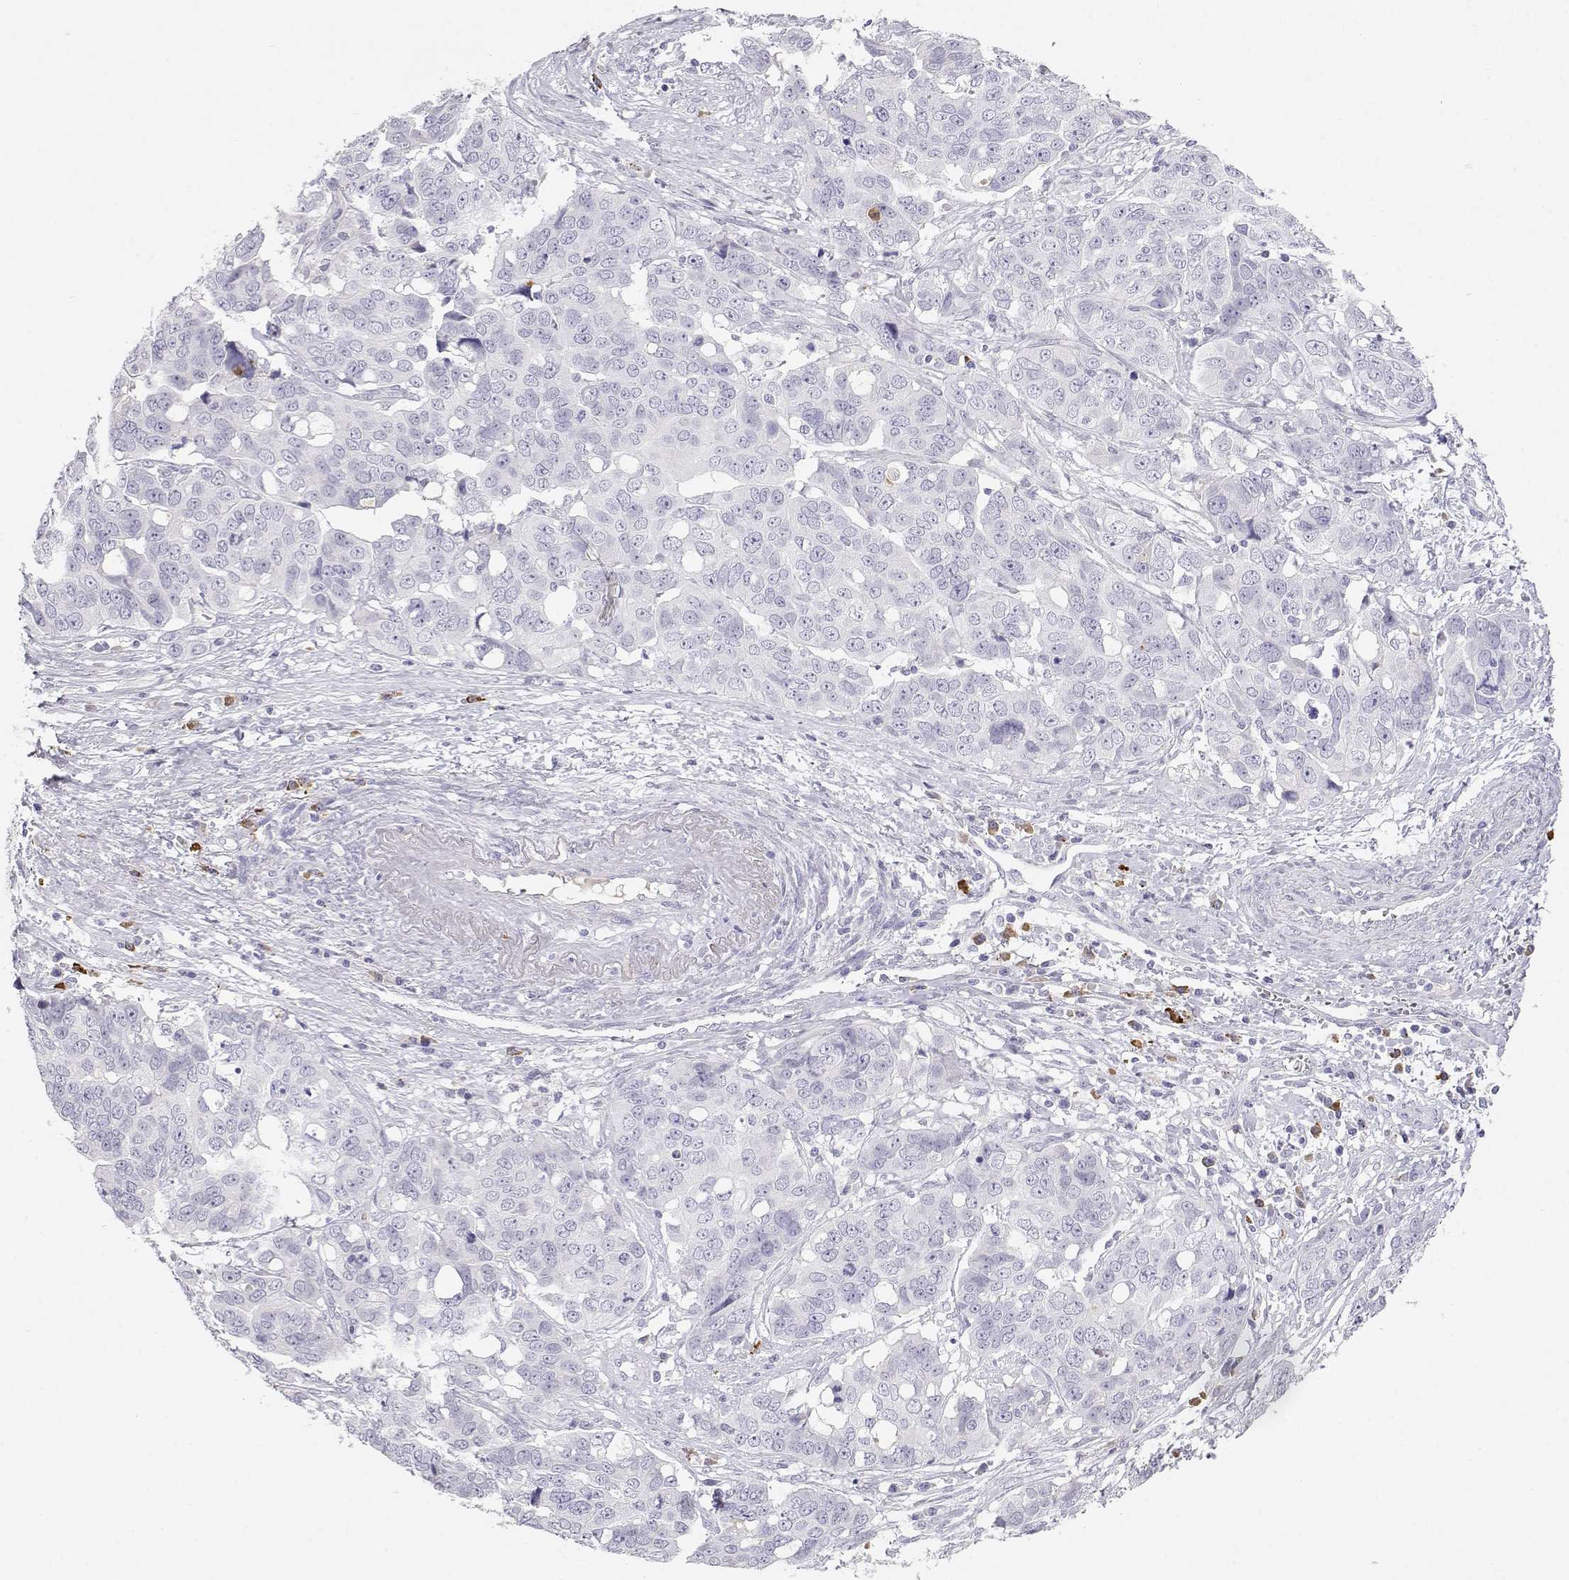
{"staining": {"intensity": "negative", "quantity": "none", "location": "none"}, "tissue": "ovarian cancer", "cell_type": "Tumor cells", "image_type": "cancer", "snomed": [{"axis": "morphology", "description": "Carcinoma, endometroid"}, {"axis": "topography", "description": "Ovary"}], "caption": "Immunohistochemistry of human ovarian cancer demonstrates no expression in tumor cells. (Stains: DAB (3,3'-diaminobenzidine) immunohistochemistry (IHC) with hematoxylin counter stain, Microscopy: brightfield microscopy at high magnification).", "gene": "CDHR1", "patient": {"sex": "female", "age": 78}}